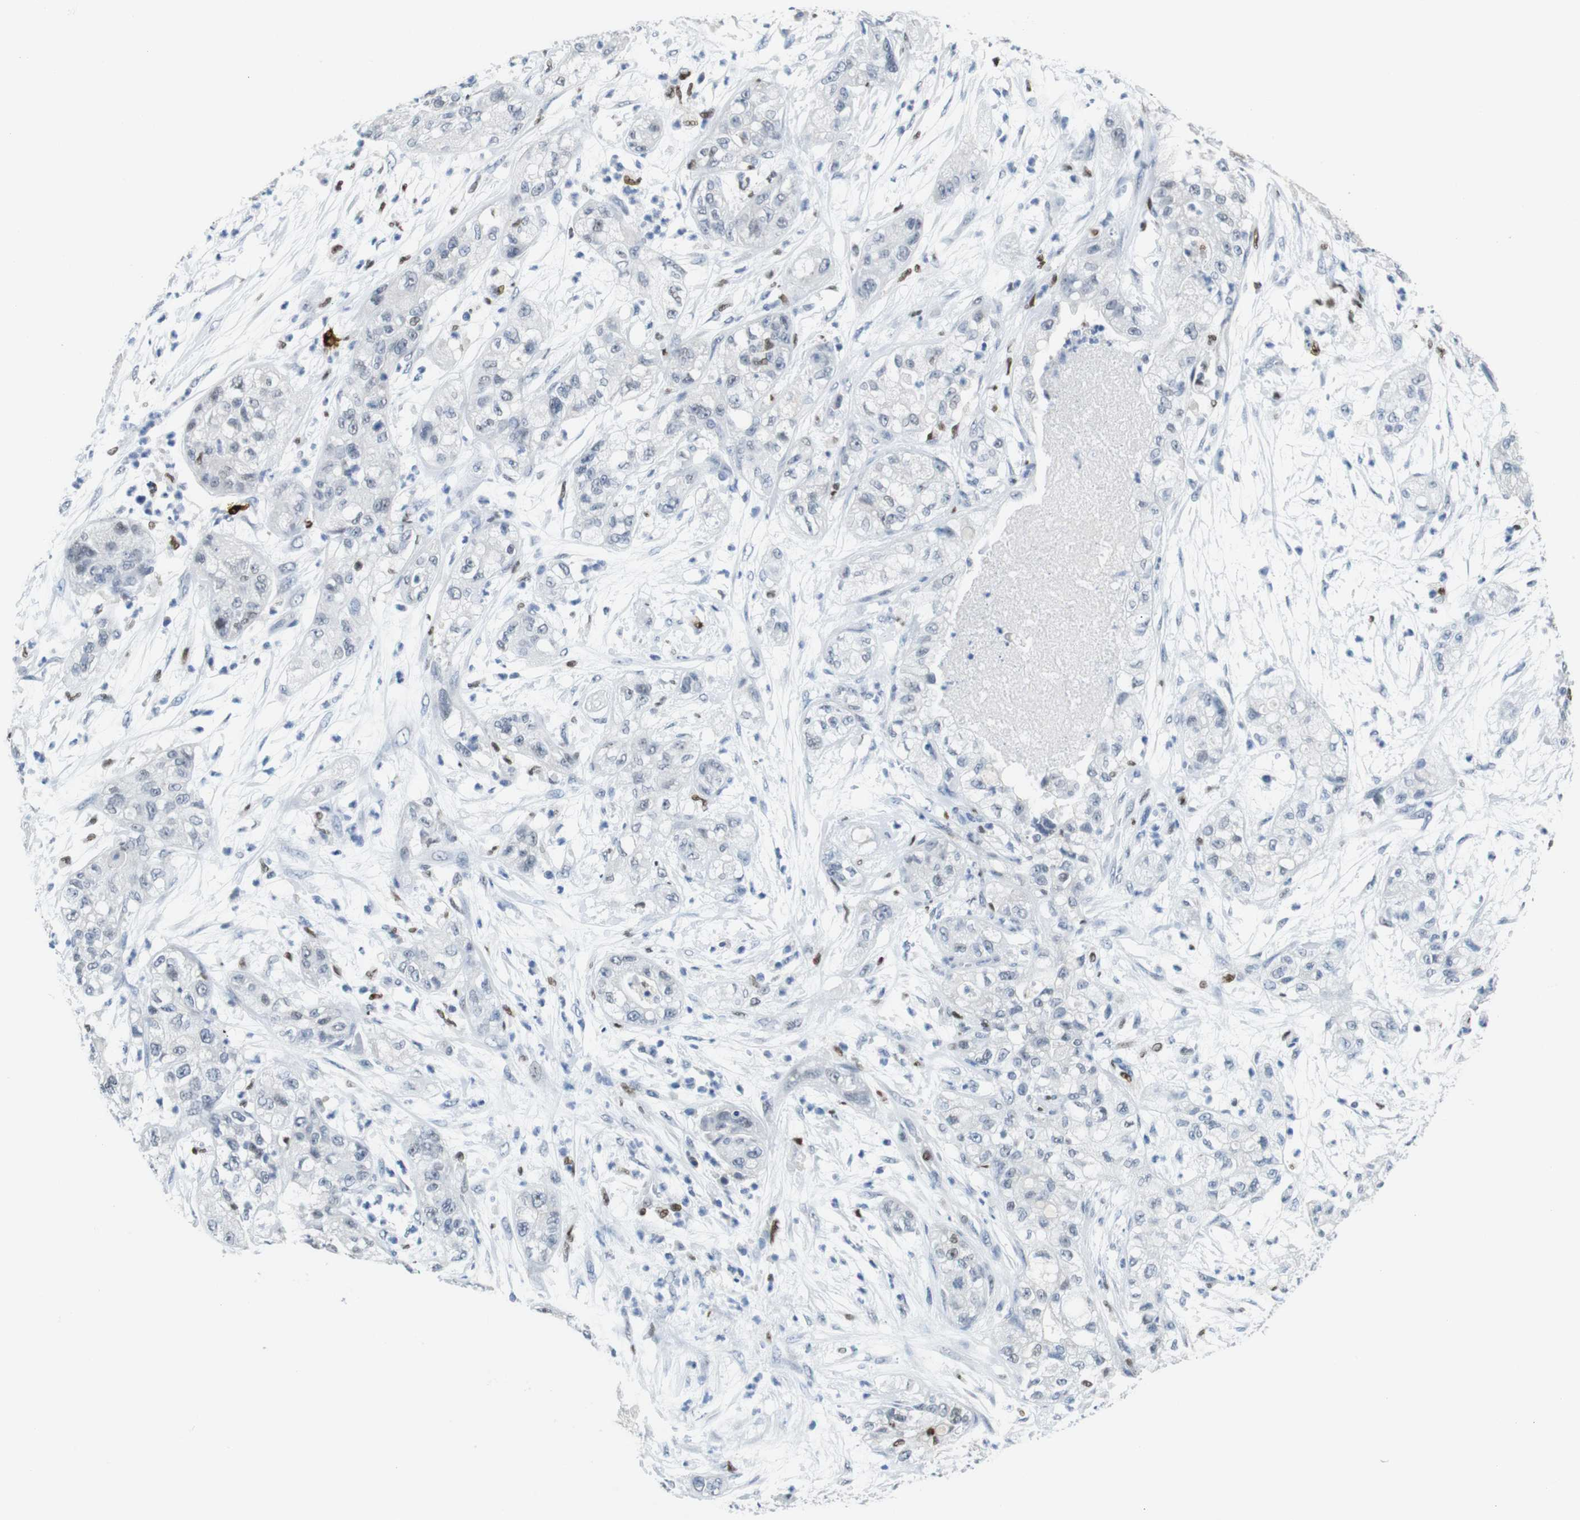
{"staining": {"intensity": "negative", "quantity": "none", "location": "none"}, "tissue": "pancreatic cancer", "cell_type": "Tumor cells", "image_type": "cancer", "snomed": [{"axis": "morphology", "description": "Adenocarcinoma, NOS"}, {"axis": "topography", "description": "Pancreas"}], "caption": "Tumor cells are negative for protein expression in human pancreatic adenocarcinoma.", "gene": "IRF8", "patient": {"sex": "female", "age": 78}}